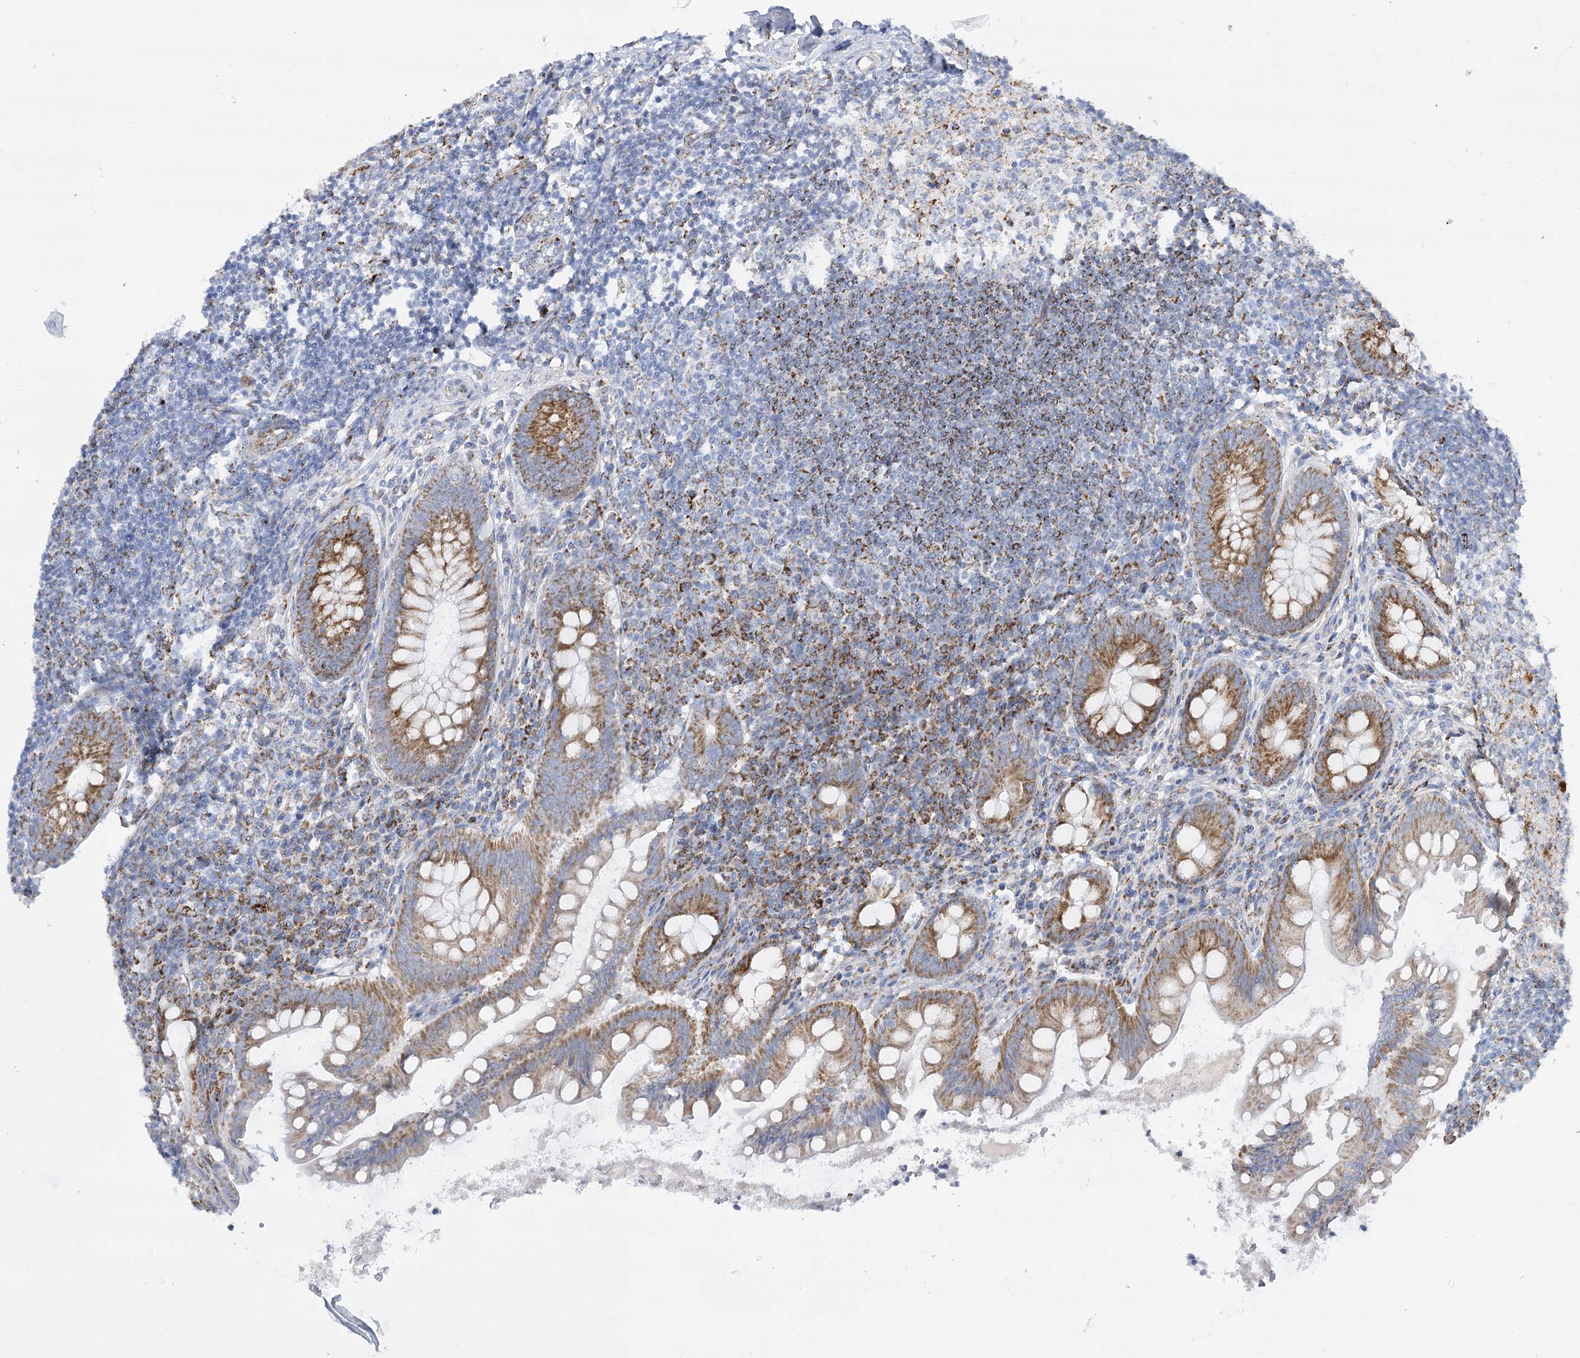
{"staining": {"intensity": "strong", "quantity": "25%-75%", "location": "cytoplasmic/membranous"}, "tissue": "appendix", "cell_type": "Glandular cells", "image_type": "normal", "snomed": [{"axis": "morphology", "description": "Normal tissue, NOS"}, {"axis": "topography", "description": "Appendix"}], "caption": "Glandular cells demonstrate high levels of strong cytoplasmic/membranous positivity in about 25%-75% of cells in normal appendix.", "gene": "DHTKD1", "patient": {"sex": "female", "age": 33}}